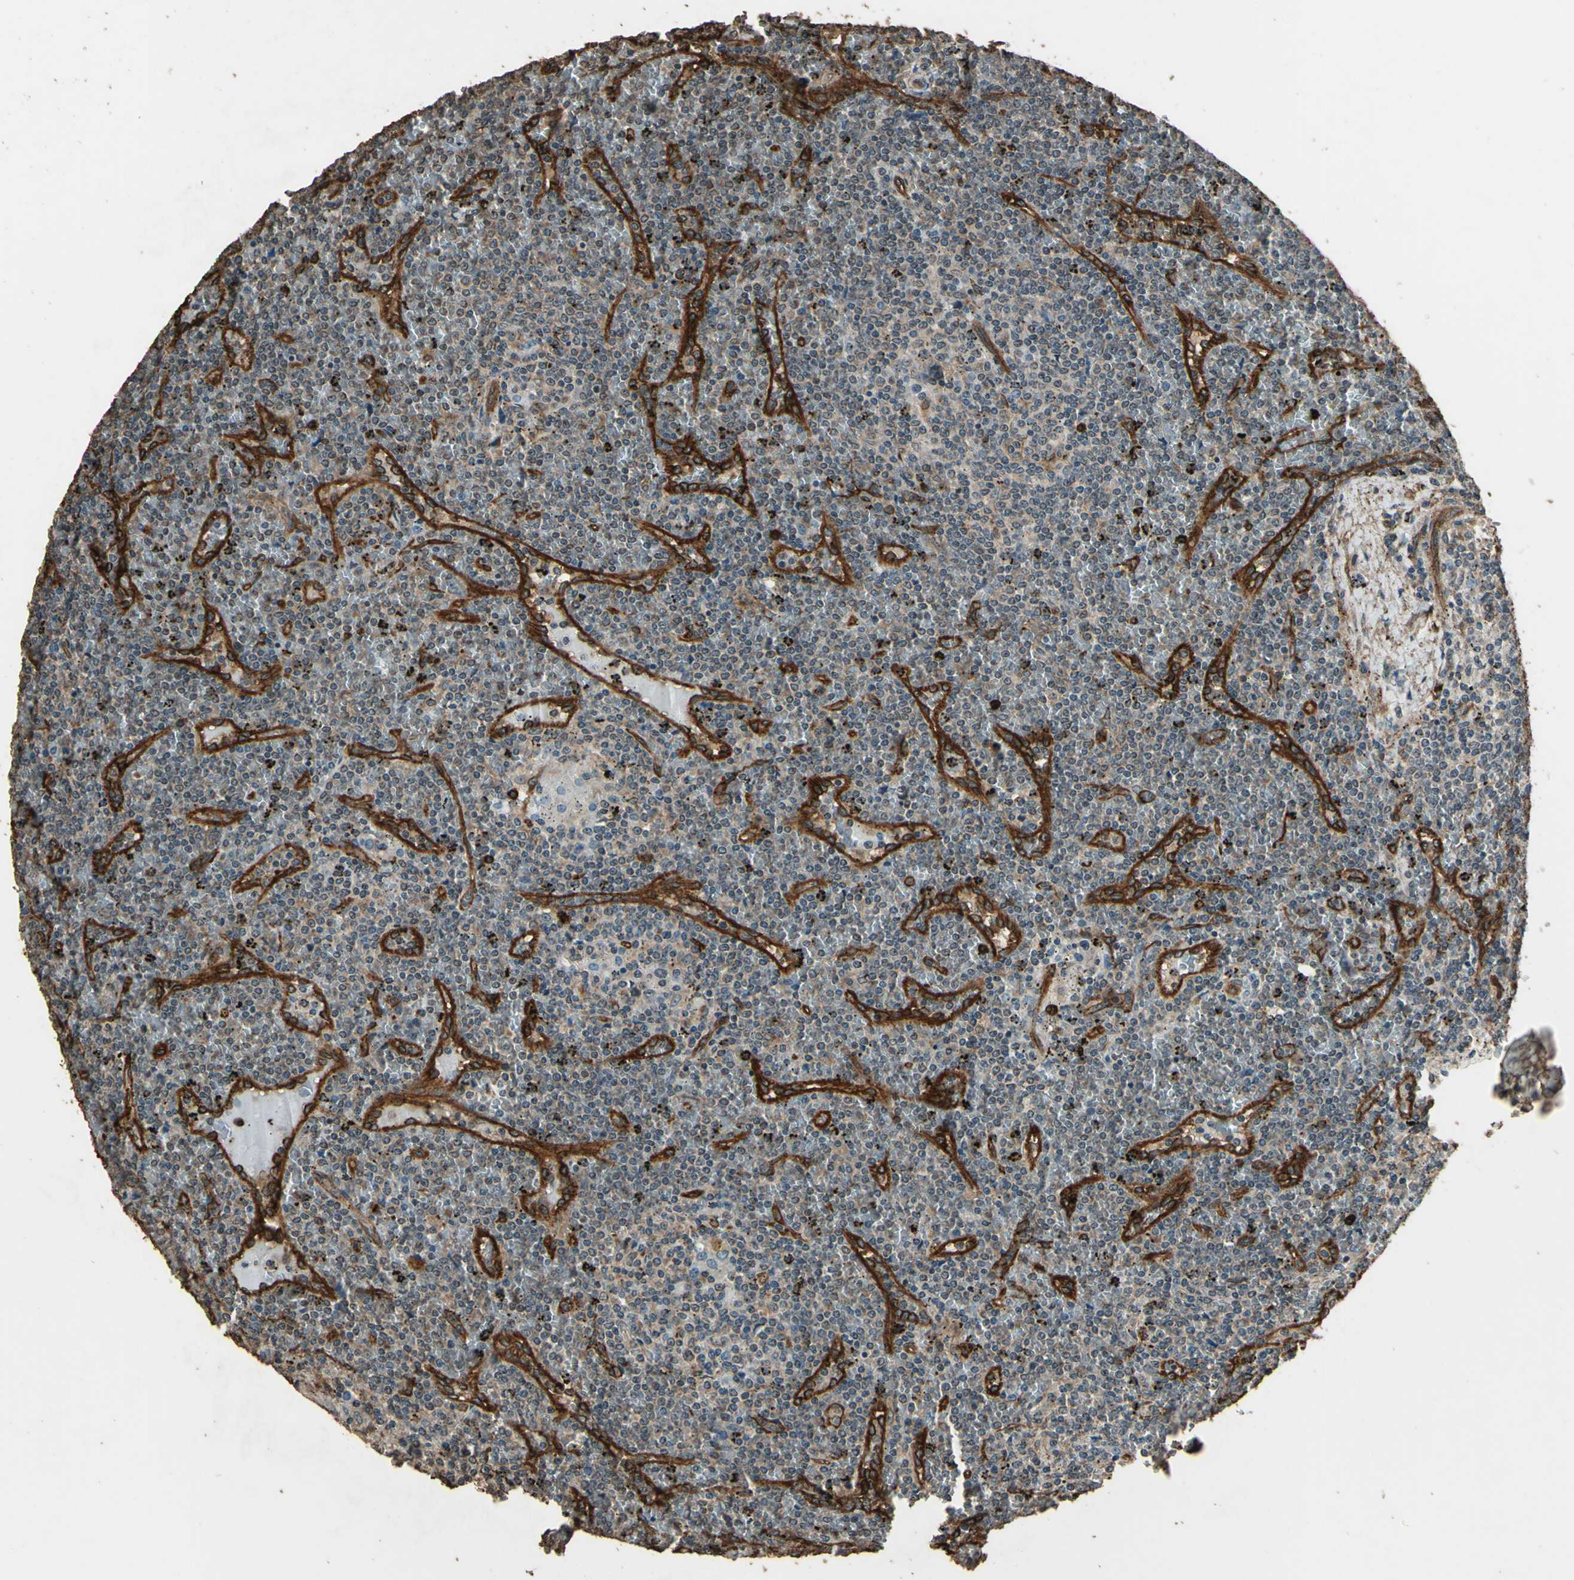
{"staining": {"intensity": "weak", "quantity": ">75%", "location": "cytoplasmic/membranous"}, "tissue": "lymphoma", "cell_type": "Tumor cells", "image_type": "cancer", "snomed": [{"axis": "morphology", "description": "Malignant lymphoma, non-Hodgkin's type, Low grade"}, {"axis": "topography", "description": "Spleen"}], "caption": "A micrograph of lymphoma stained for a protein reveals weak cytoplasmic/membranous brown staining in tumor cells. The protein of interest is stained brown, and the nuclei are stained in blue (DAB IHC with brightfield microscopy, high magnification).", "gene": "TSPO", "patient": {"sex": "female", "age": 19}}